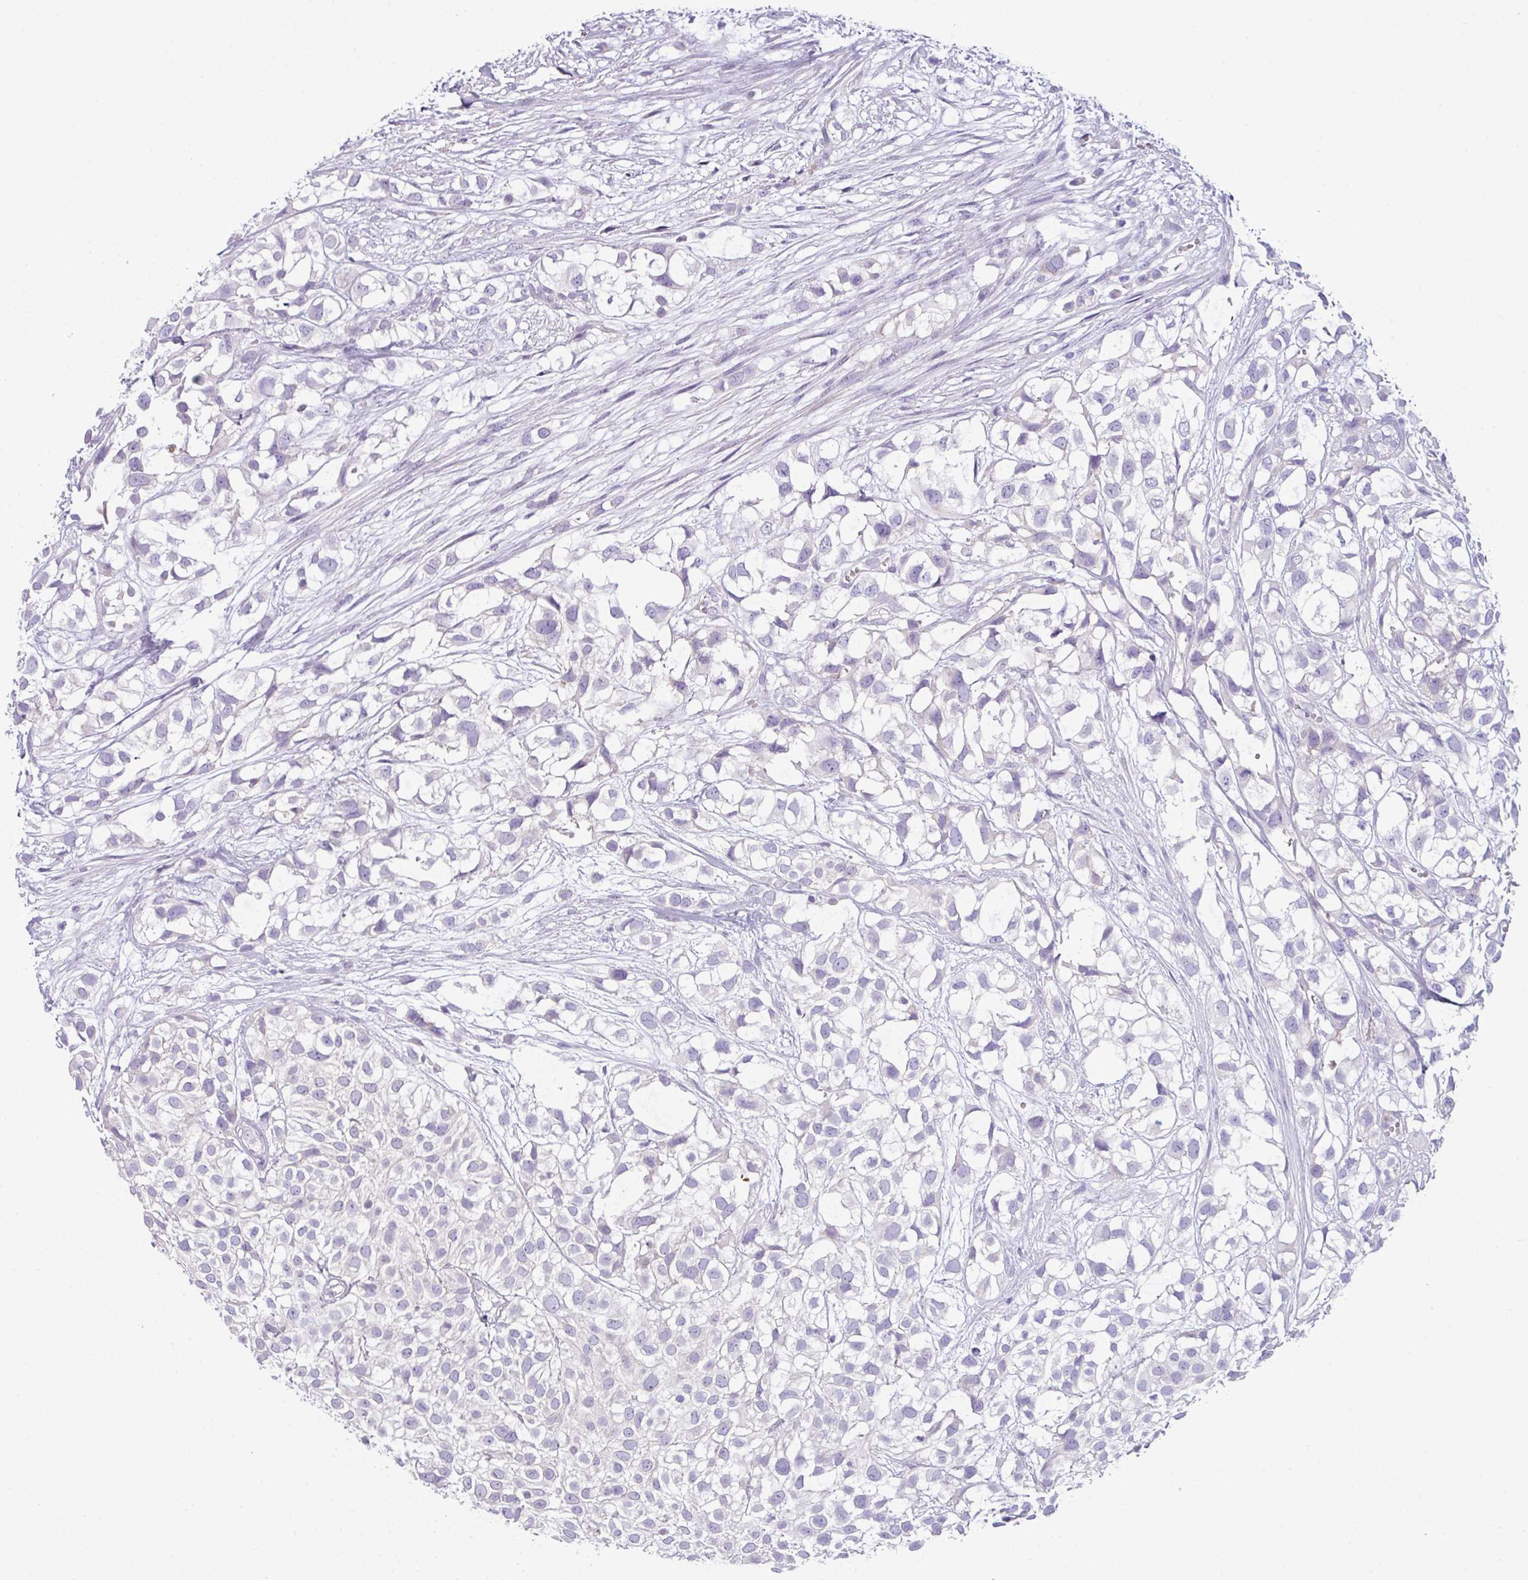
{"staining": {"intensity": "negative", "quantity": "none", "location": "none"}, "tissue": "urothelial cancer", "cell_type": "Tumor cells", "image_type": "cancer", "snomed": [{"axis": "morphology", "description": "Urothelial carcinoma, High grade"}, {"axis": "topography", "description": "Urinary bladder"}], "caption": "High-grade urothelial carcinoma was stained to show a protein in brown. There is no significant staining in tumor cells.", "gene": "ACAP3", "patient": {"sex": "male", "age": 56}}